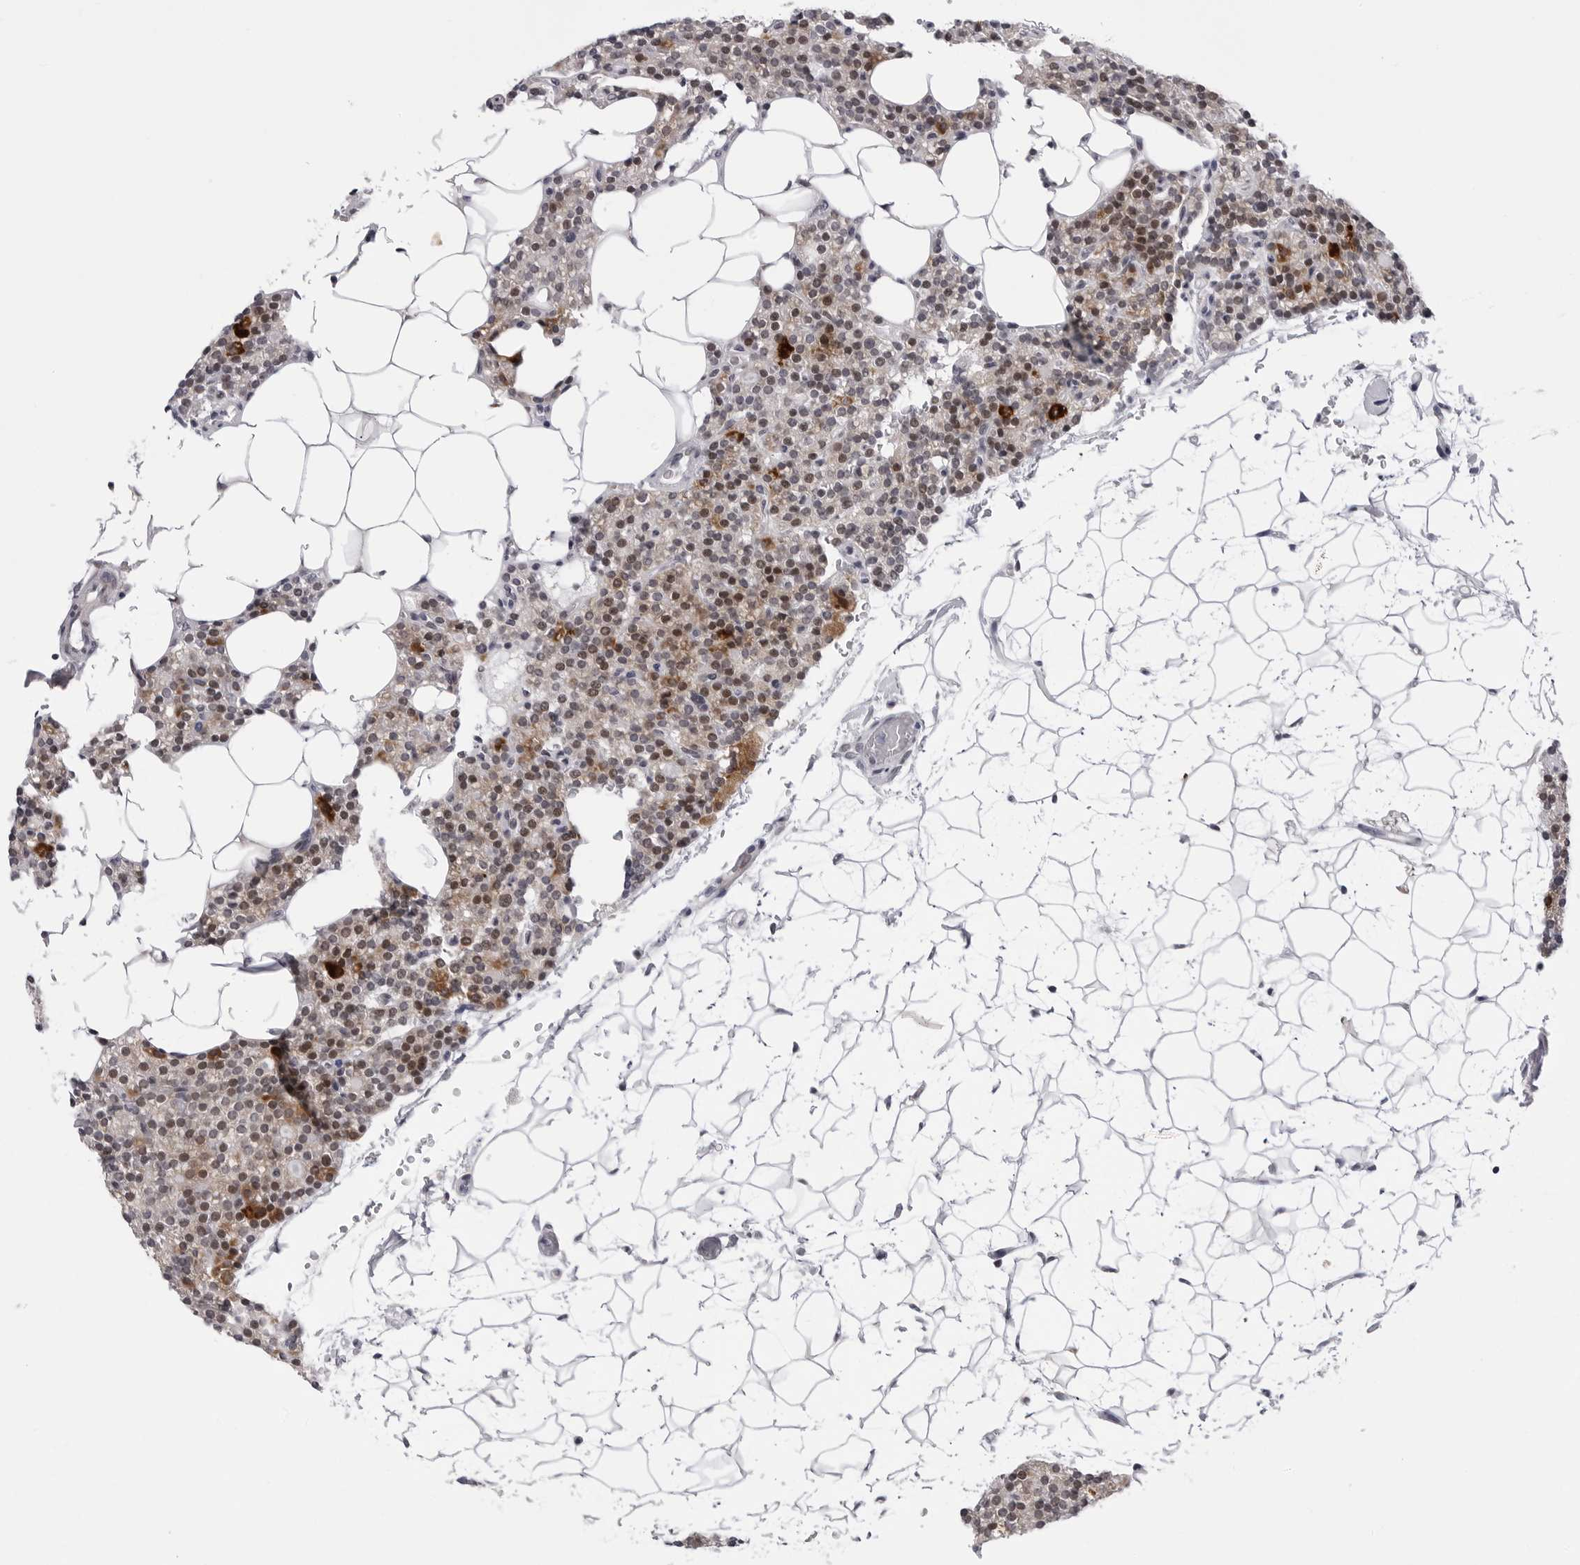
{"staining": {"intensity": "moderate", "quantity": "25%-75%", "location": "cytoplasmic/membranous,nuclear"}, "tissue": "parathyroid gland", "cell_type": "Glandular cells", "image_type": "normal", "snomed": [{"axis": "morphology", "description": "Normal tissue, NOS"}, {"axis": "topography", "description": "Parathyroid gland"}], "caption": "Immunohistochemical staining of normal human parathyroid gland shows medium levels of moderate cytoplasmic/membranous,nuclear expression in about 25%-75% of glandular cells.", "gene": "CDK20", "patient": {"sex": "female", "age": 56}}